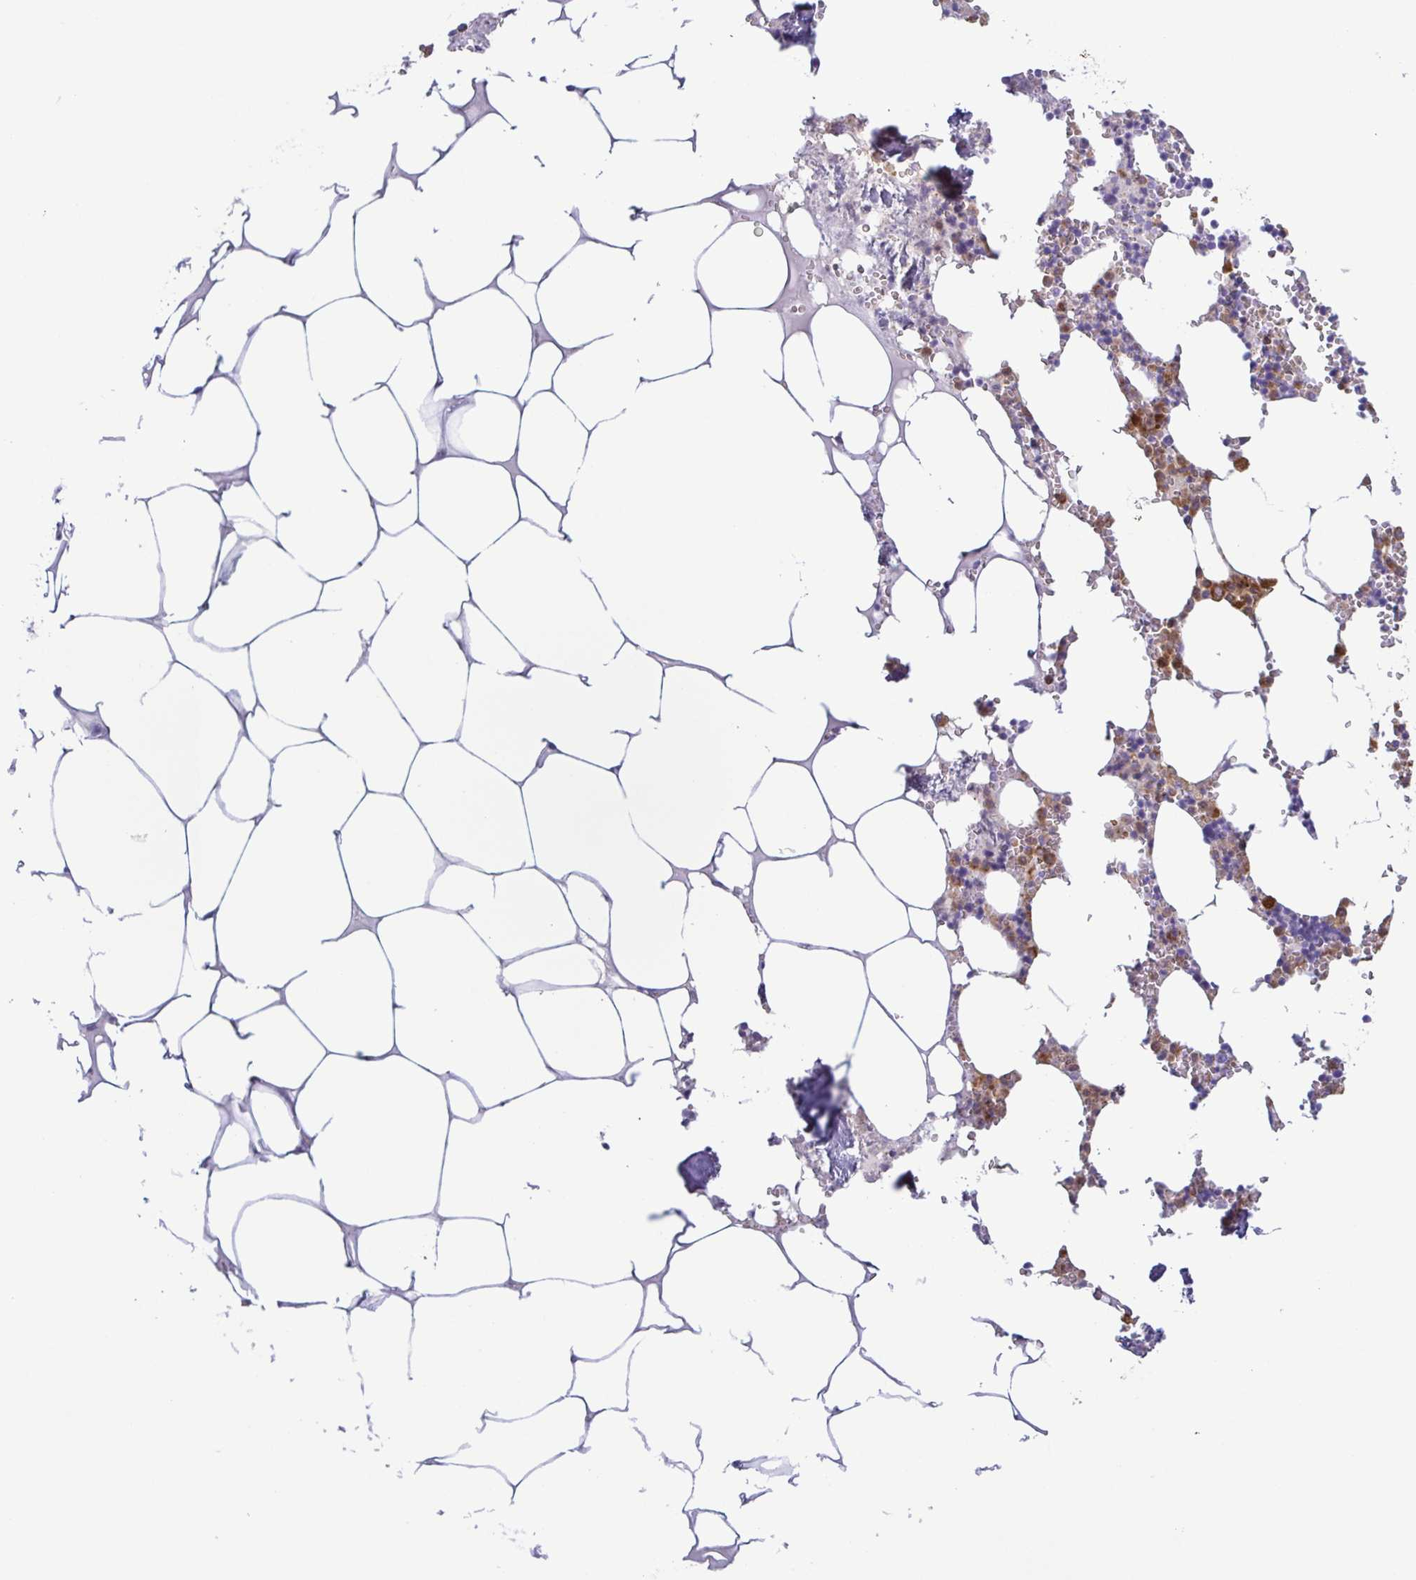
{"staining": {"intensity": "moderate", "quantity": "<25%", "location": "cytoplasmic/membranous"}, "tissue": "bone marrow", "cell_type": "Hematopoietic cells", "image_type": "normal", "snomed": [{"axis": "morphology", "description": "Normal tissue, NOS"}, {"axis": "topography", "description": "Bone marrow"}], "caption": "An immunohistochemistry (IHC) histopathology image of benign tissue is shown. Protein staining in brown highlights moderate cytoplasmic/membranous positivity in bone marrow within hematopoietic cells.", "gene": "AZU1", "patient": {"sex": "male", "age": 54}}